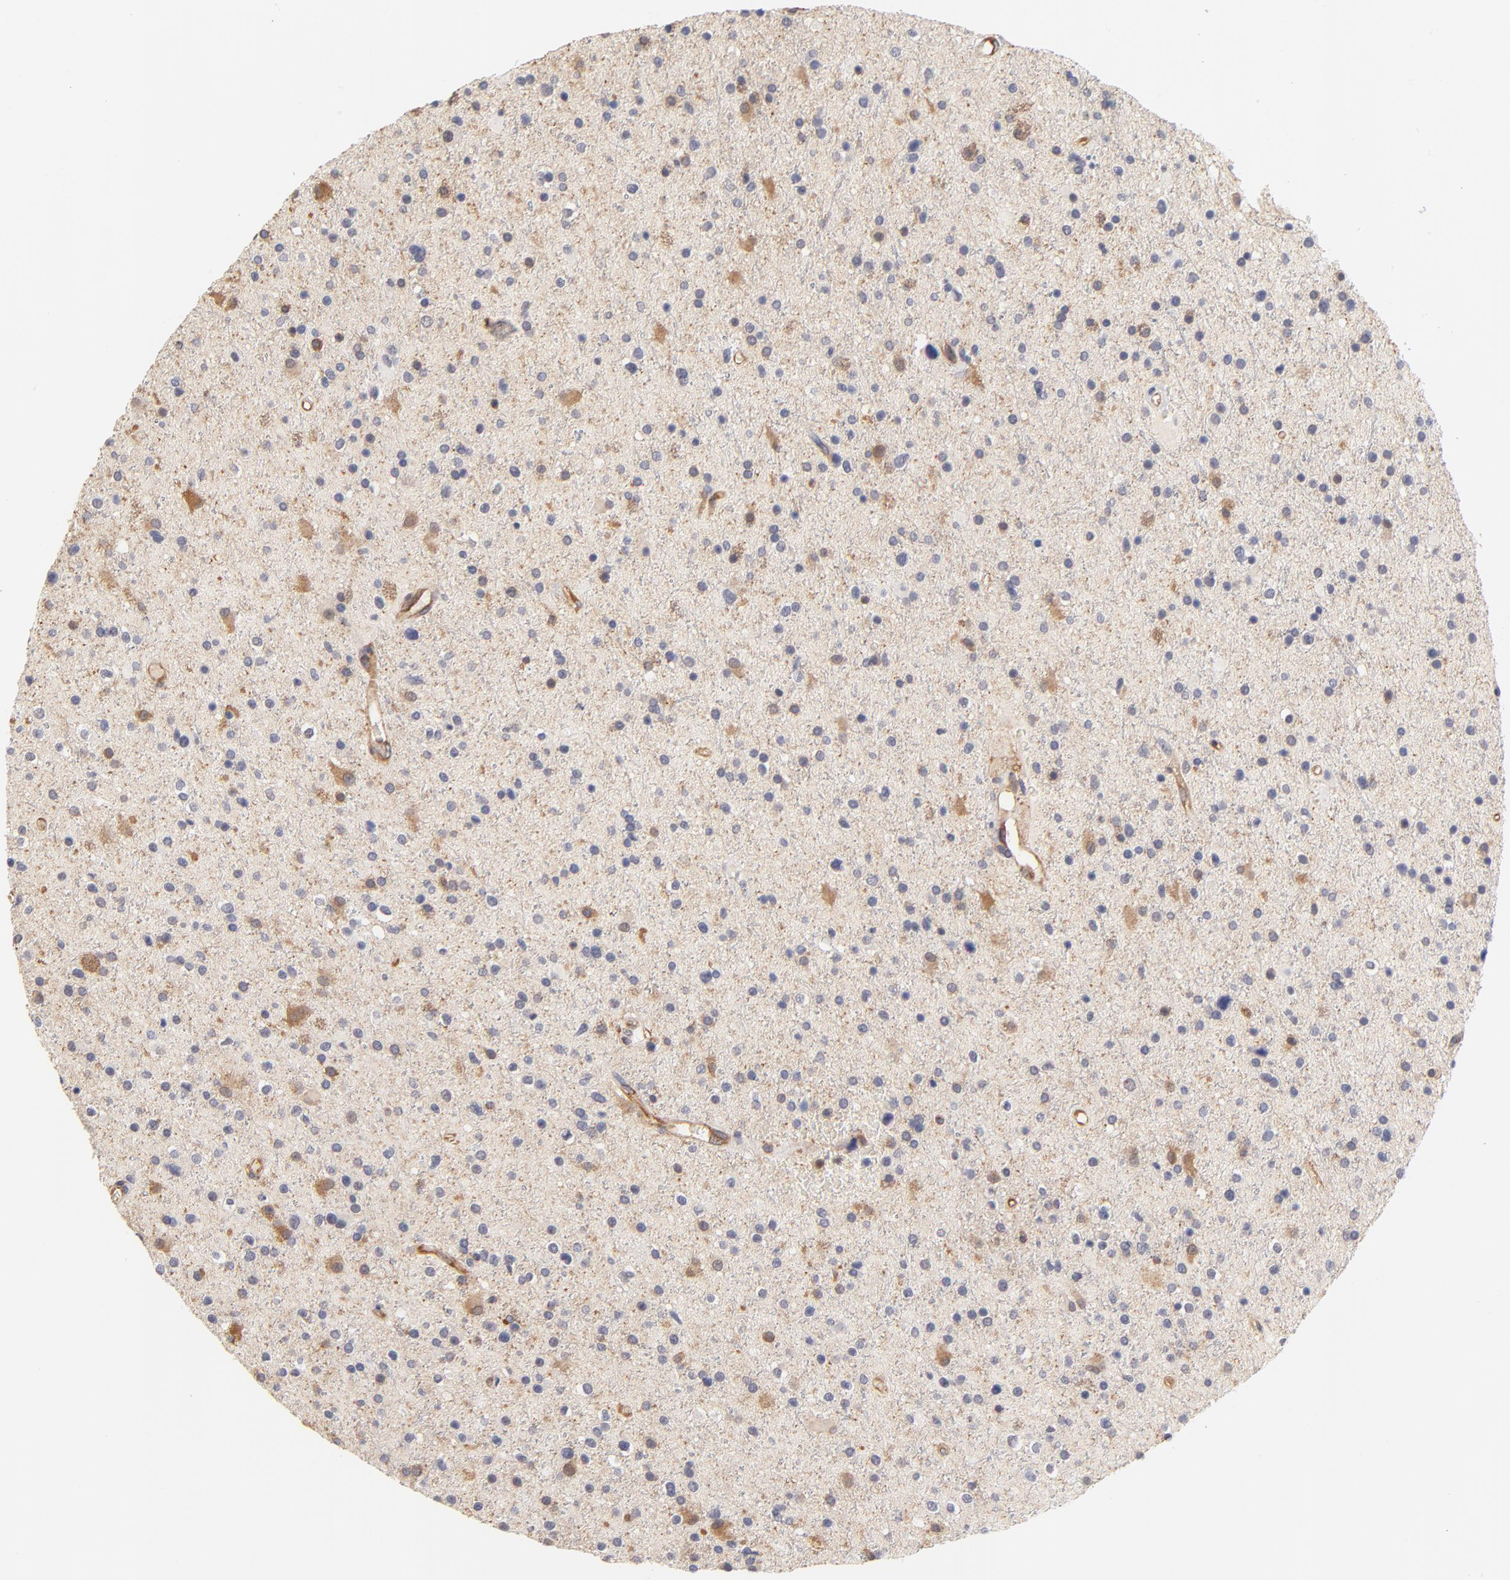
{"staining": {"intensity": "moderate", "quantity": "<25%", "location": "cytoplasmic/membranous"}, "tissue": "glioma", "cell_type": "Tumor cells", "image_type": "cancer", "snomed": [{"axis": "morphology", "description": "Glioma, malignant, High grade"}, {"axis": "topography", "description": "Brain"}], "caption": "Brown immunohistochemical staining in human malignant glioma (high-grade) displays moderate cytoplasmic/membranous staining in about <25% of tumor cells.", "gene": "FCMR", "patient": {"sex": "male", "age": 33}}